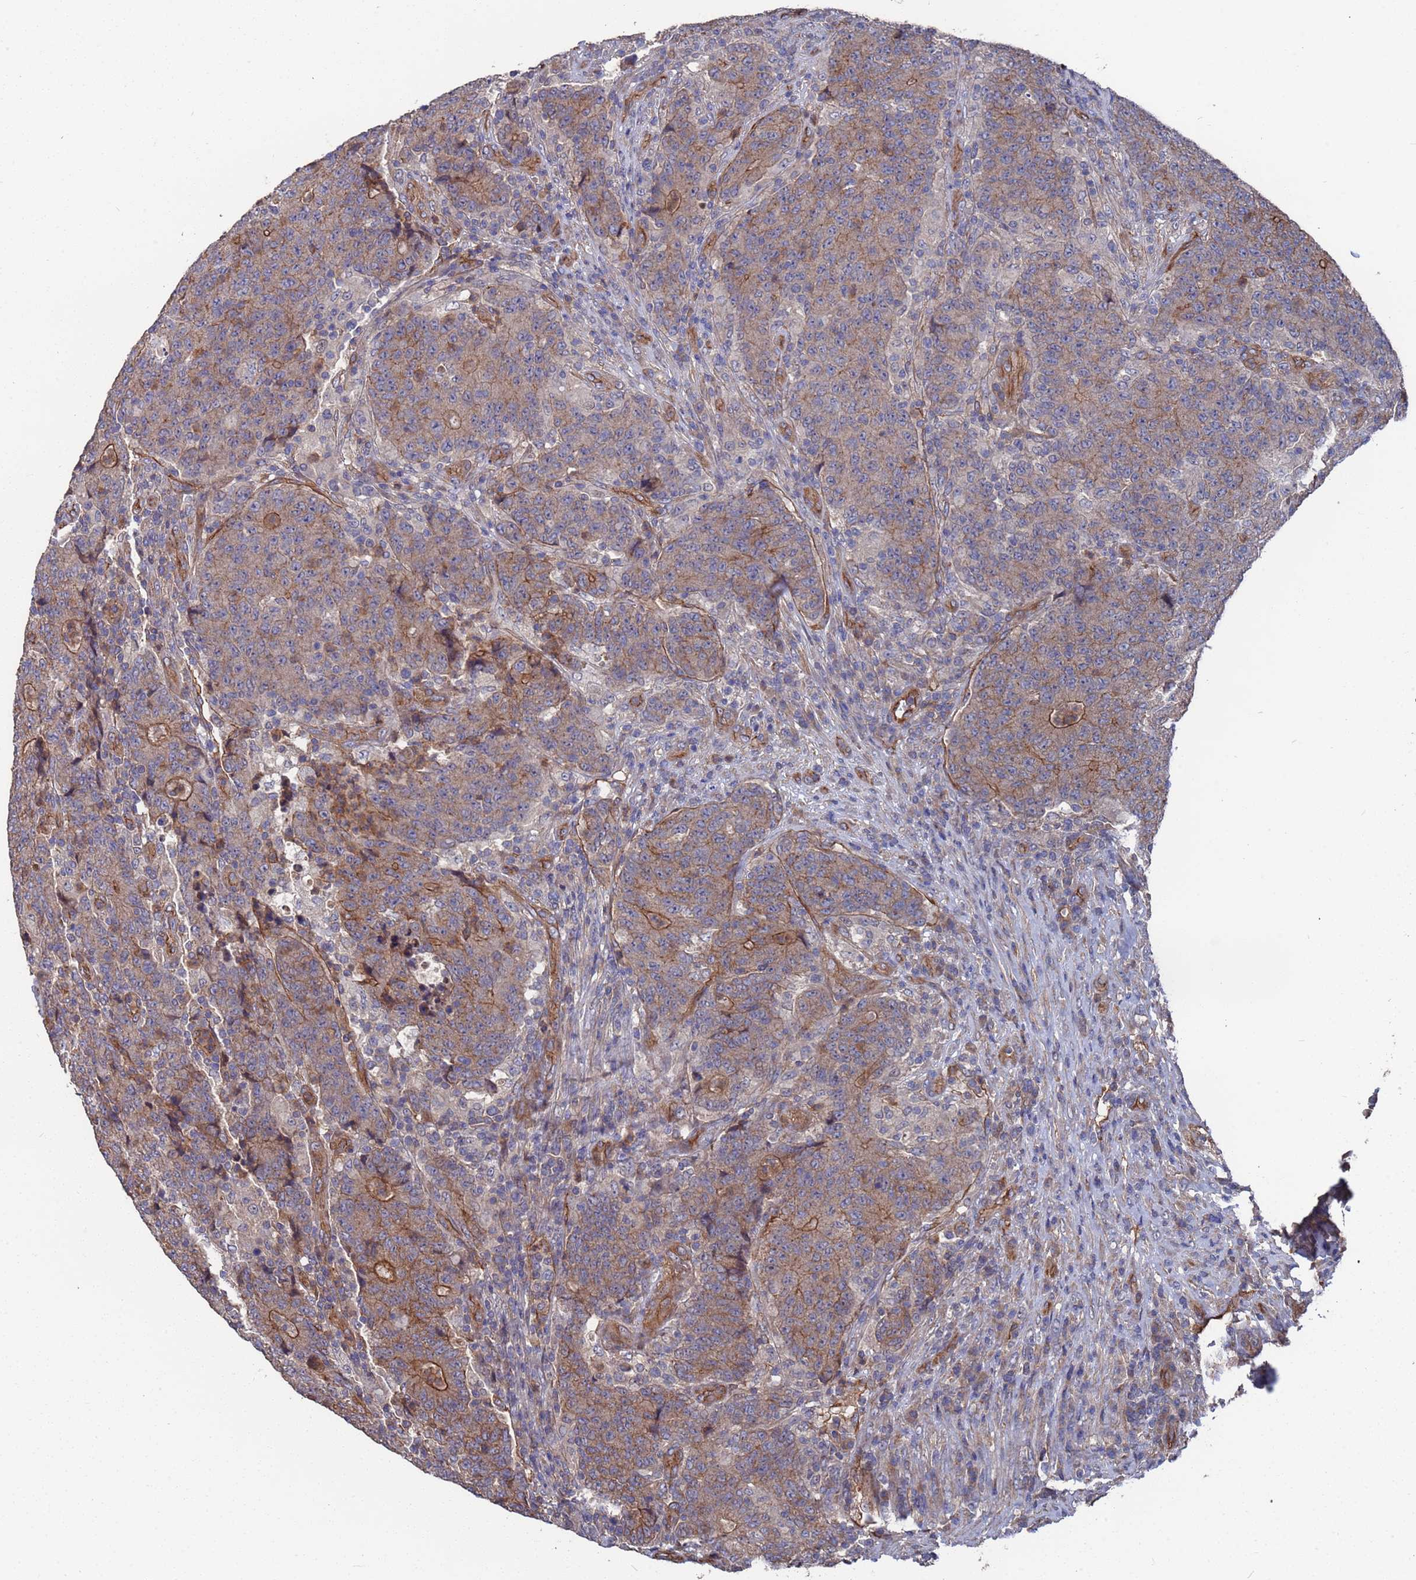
{"staining": {"intensity": "strong", "quantity": "<25%", "location": "cytoplasmic/membranous"}, "tissue": "colorectal cancer", "cell_type": "Tumor cells", "image_type": "cancer", "snomed": [{"axis": "morphology", "description": "Adenocarcinoma, NOS"}, {"axis": "topography", "description": "Colon"}], "caption": "Colorectal cancer stained for a protein reveals strong cytoplasmic/membranous positivity in tumor cells.", "gene": "NDUFAF6", "patient": {"sex": "female", "age": 75}}